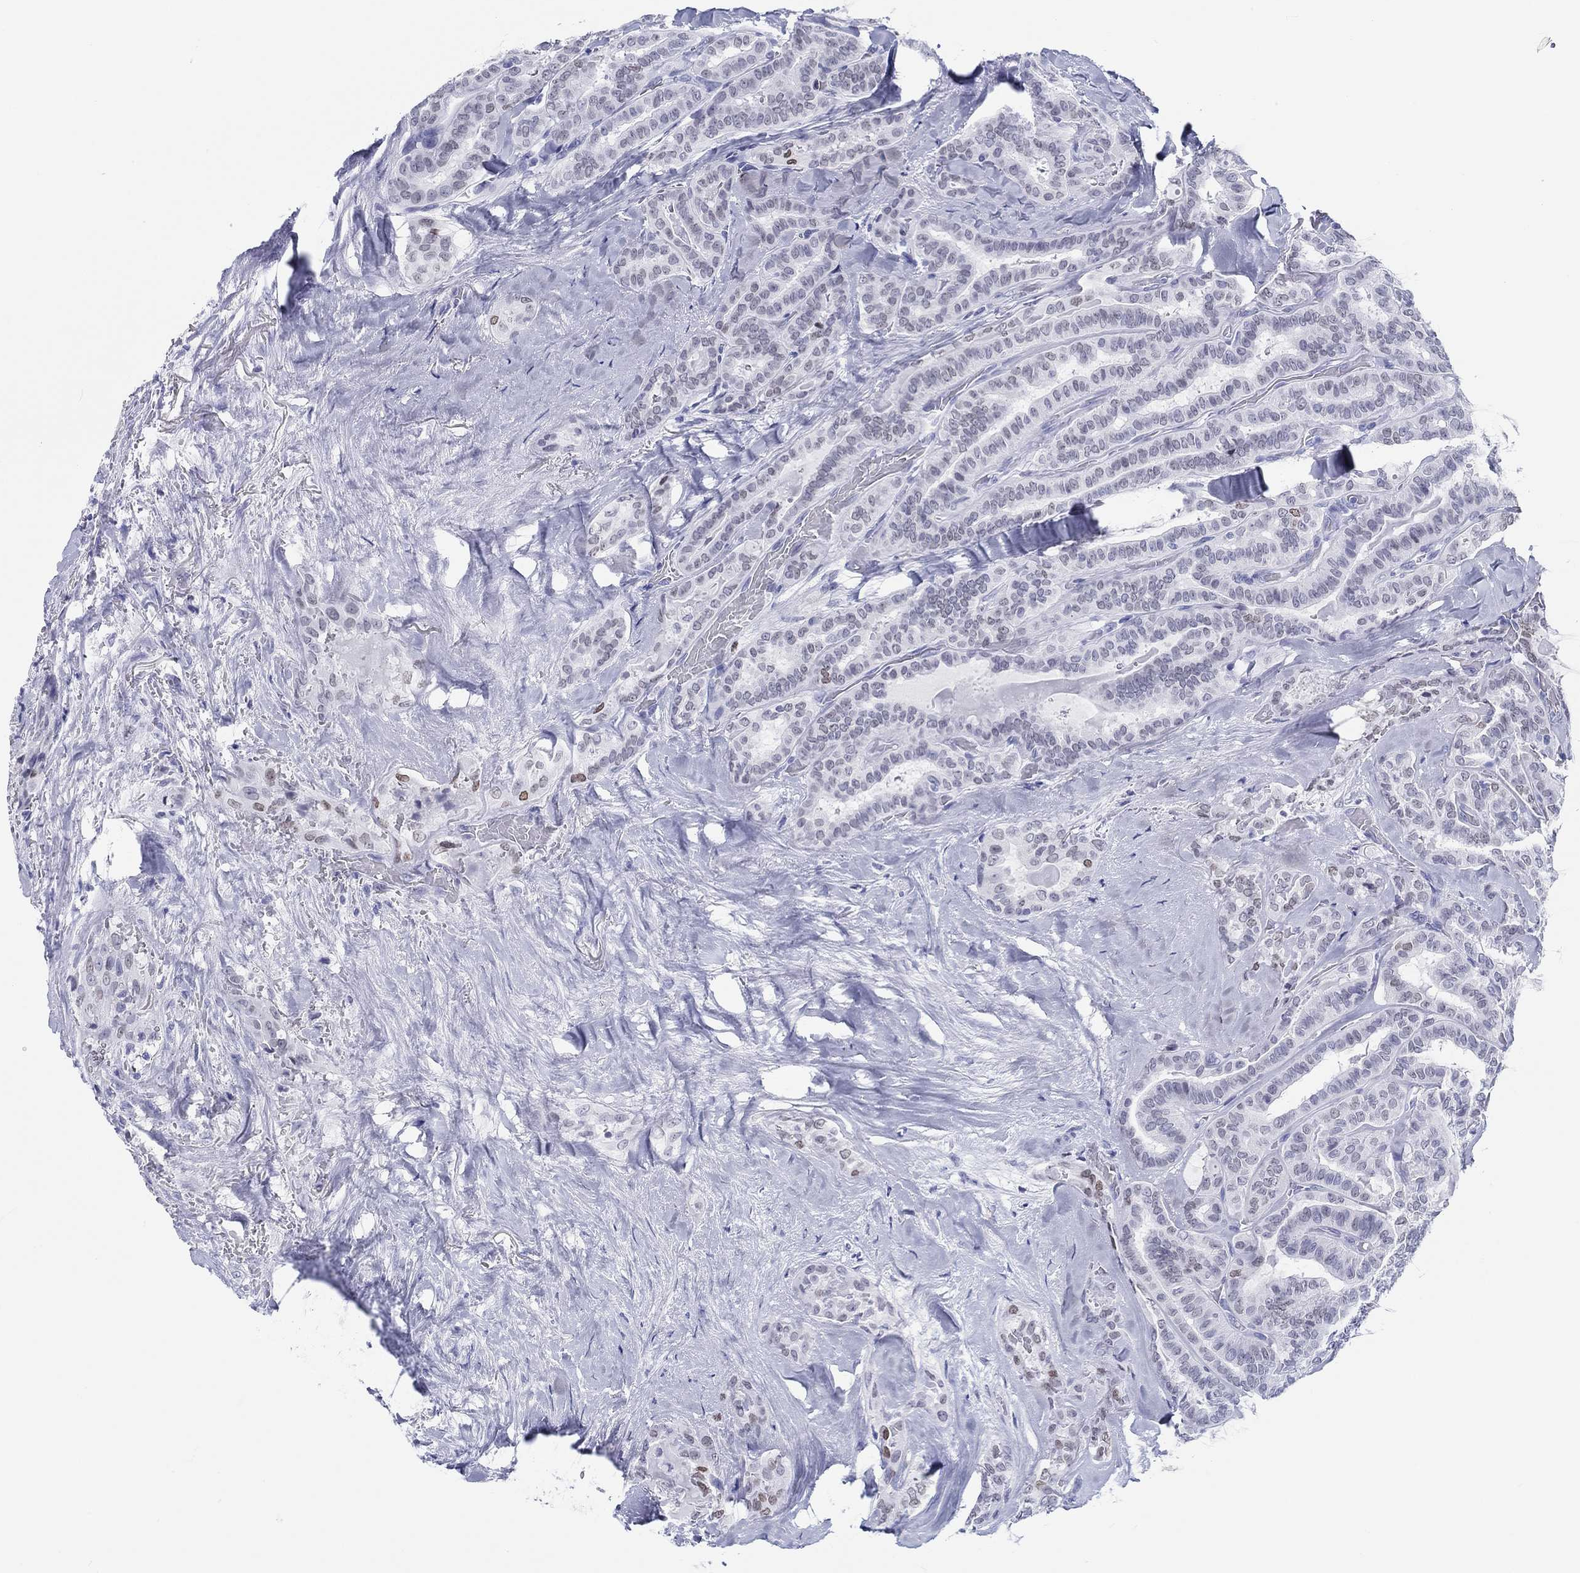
{"staining": {"intensity": "moderate", "quantity": "<25%", "location": "nuclear"}, "tissue": "thyroid cancer", "cell_type": "Tumor cells", "image_type": "cancer", "snomed": [{"axis": "morphology", "description": "Papillary adenocarcinoma, NOS"}, {"axis": "topography", "description": "Thyroid gland"}], "caption": "This micrograph reveals papillary adenocarcinoma (thyroid) stained with immunohistochemistry (IHC) to label a protein in brown. The nuclear of tumor cells show moderate positivity for the protein. Nuclei are counter-stained blue.", "gene": "H1-1", "patient": {"sex": "female", "age": 39}}